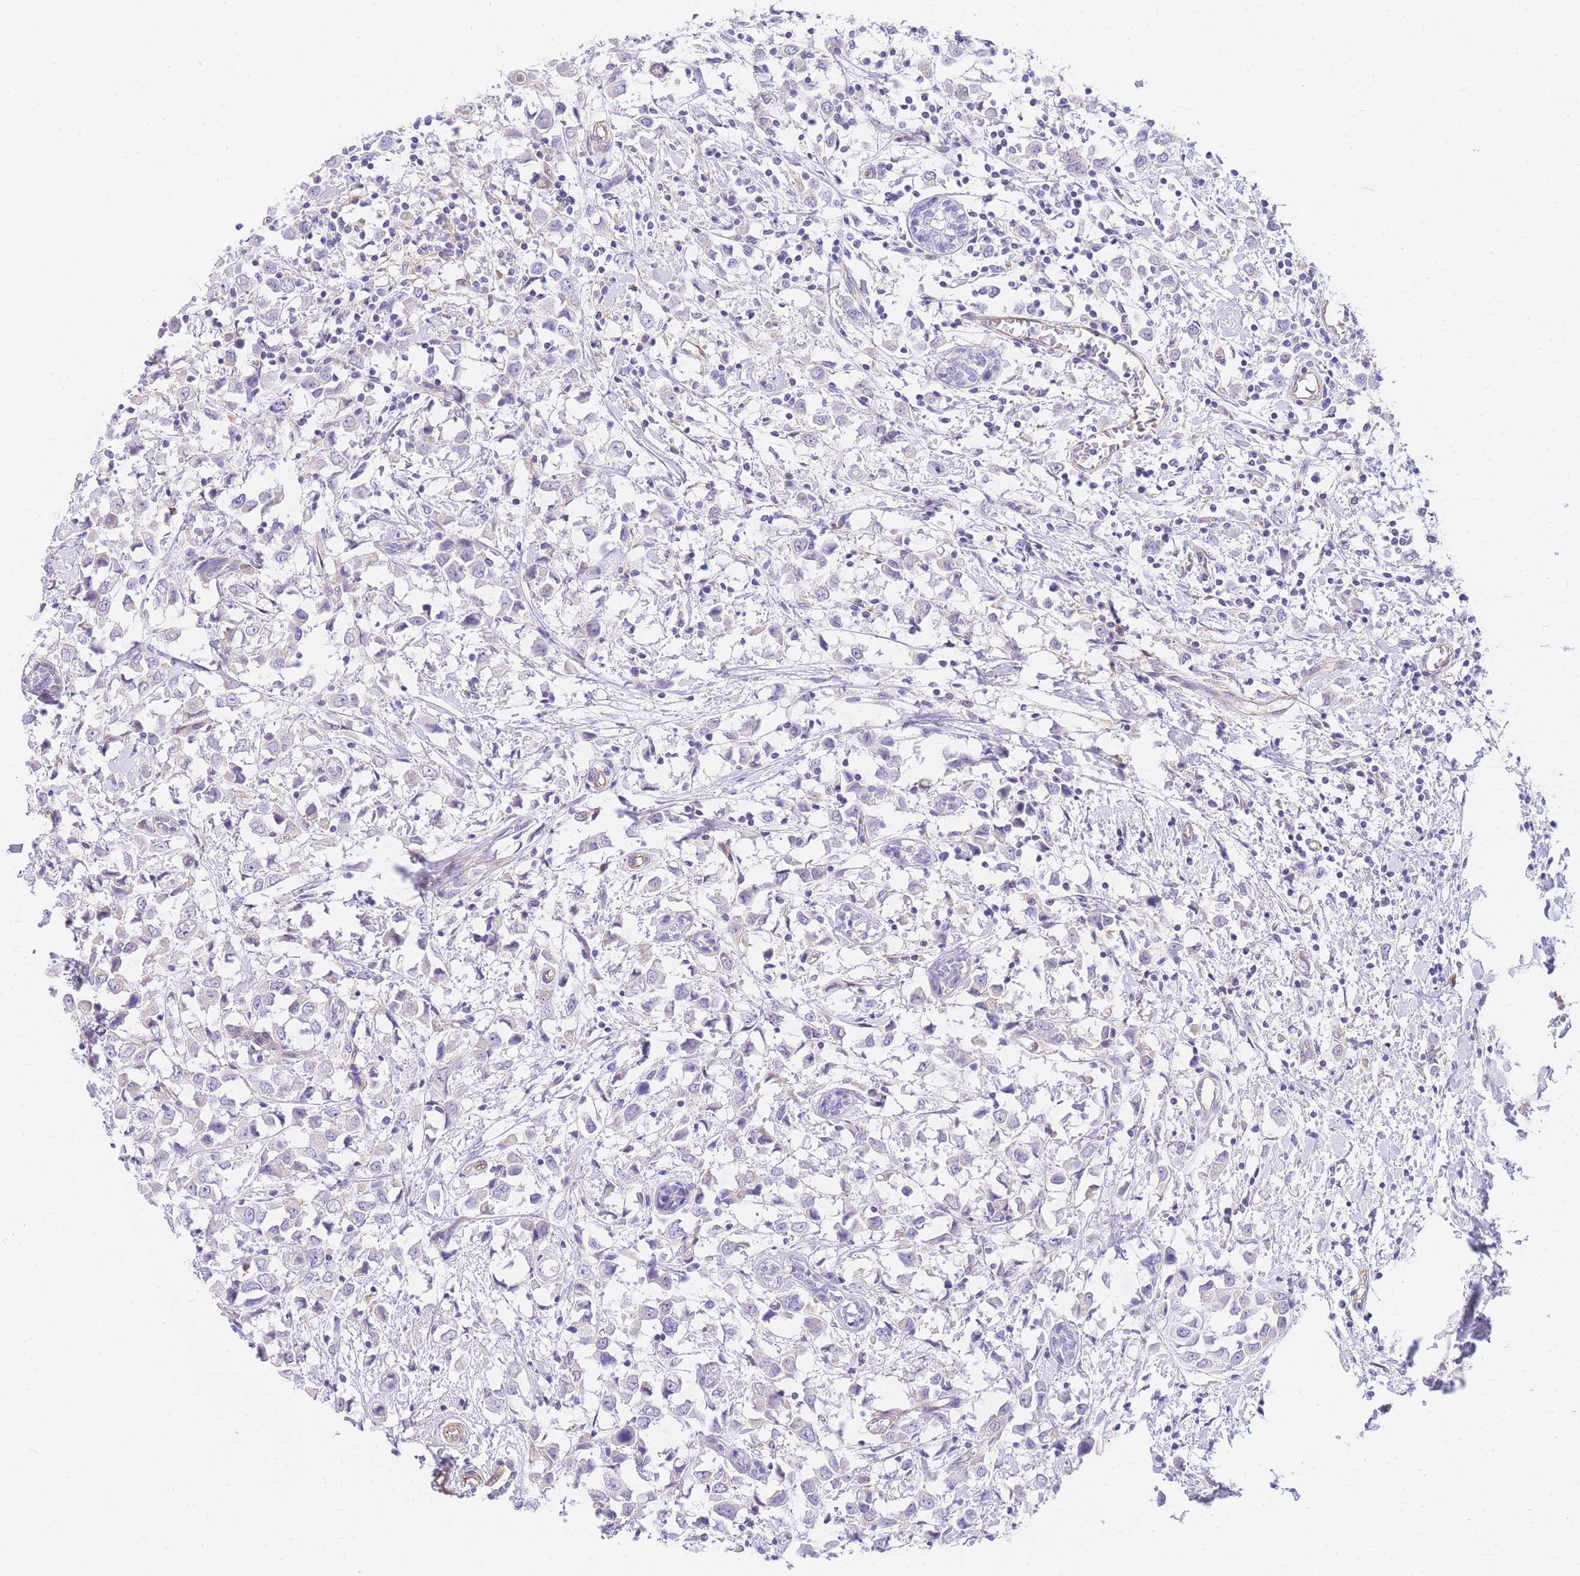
{"staining": {"intensity": "negative", "quantity": "none", "location": "none"}, "tissue": "breast cancer", "cell_type": "Tumor cells", "image_type": "cancer", "snomed": [{"axis": "morphology", "description": "Duct carcinoma"}, {"axis": "topography", "description": "Breast"}], "caption": "High magnification brightfield microscopy of breast infiltrating ductal carcinoma stained with DAB (brown) and counterstained with hematoxylin (blue): tumor cells show no significant positivity.", "gene": "SRSF12", "patient": {"sex": "female", "age": 61}}